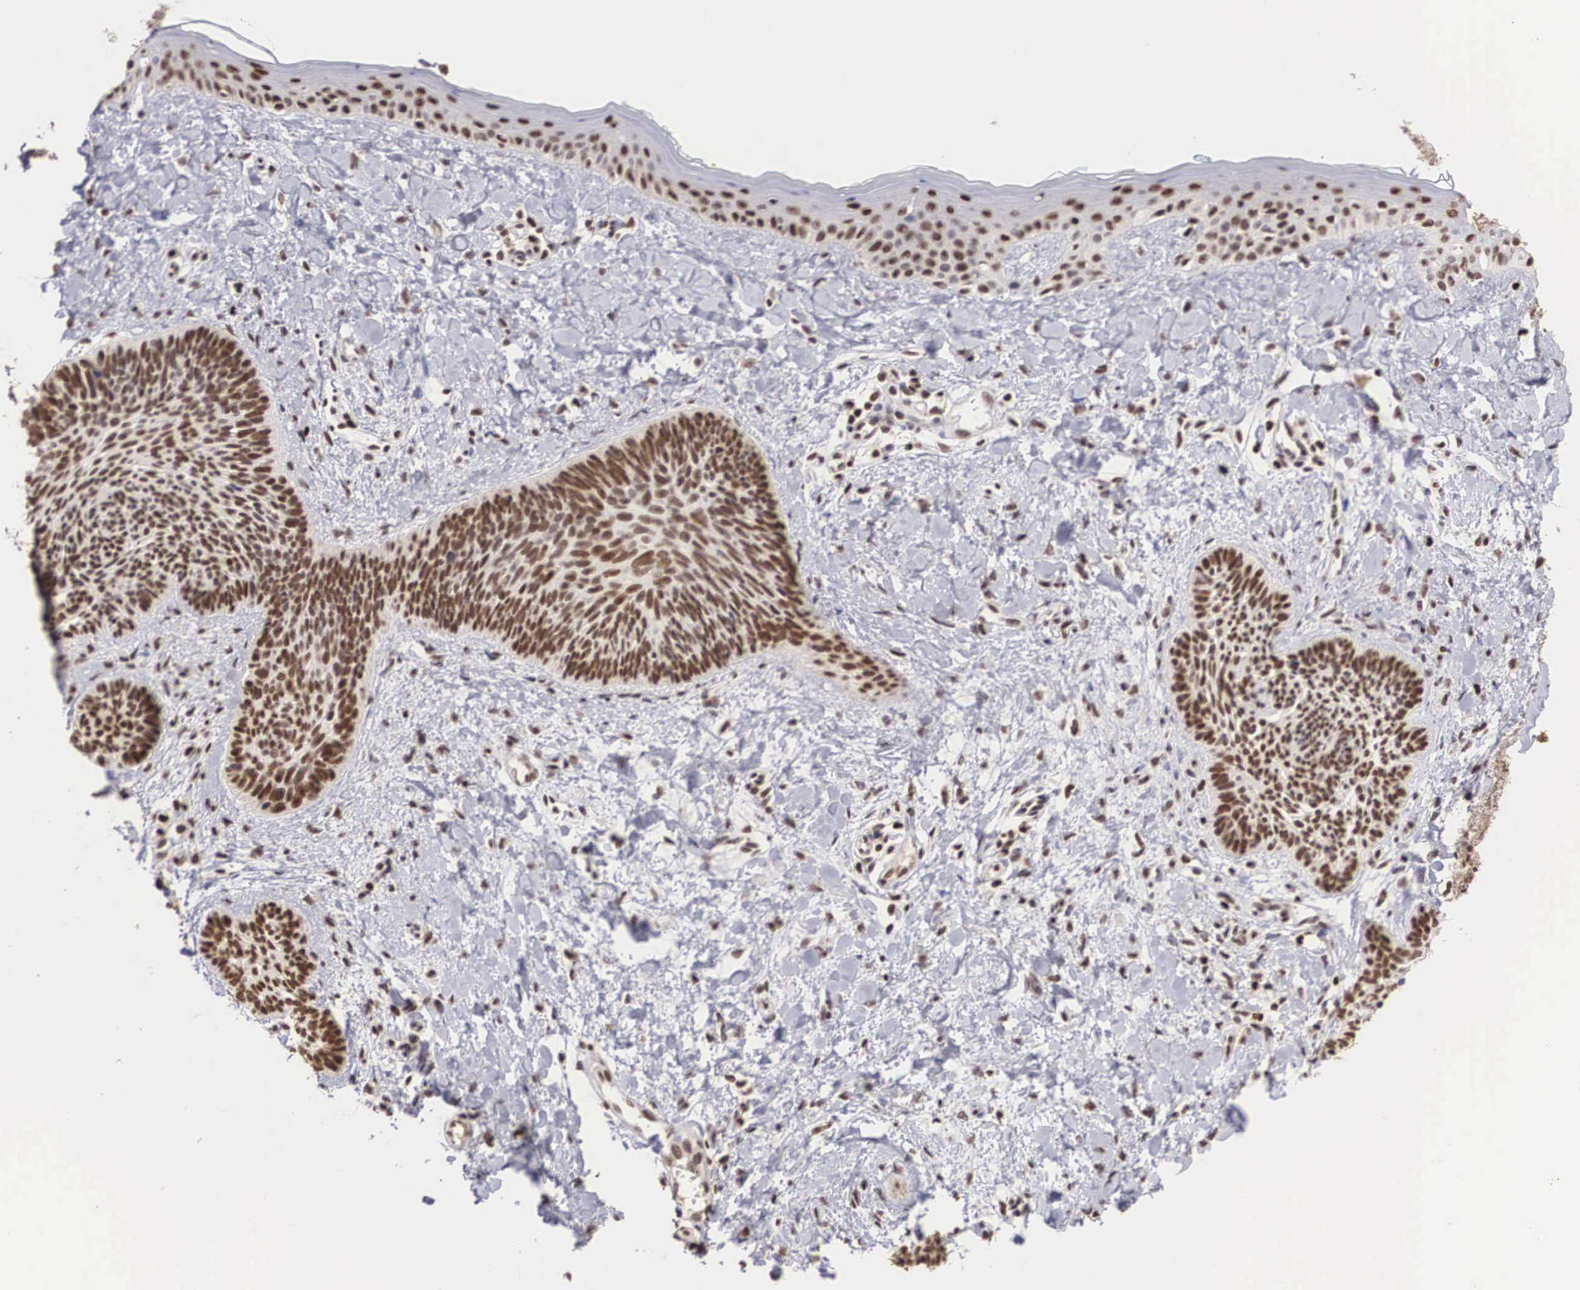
{"staining": {"intensity": "strong", "quantity": ">75%", "location": "nuclear"}, "tissue": "skin cancer", "cell_type": "Tumor cells", "image_type": "cancer", "snomed": [{"axis": "morphology", "description": "Basal cell carcinoma"}, {"axis": "topography", "description": "Skin"}], "caption": "Protein staining exhibits strong nuclear staining in approximately >75% of tumor cells in skin basal cell carcinoma.", "gene": "HTATSF1", "patient": {"sex": "female", "age": 81}}